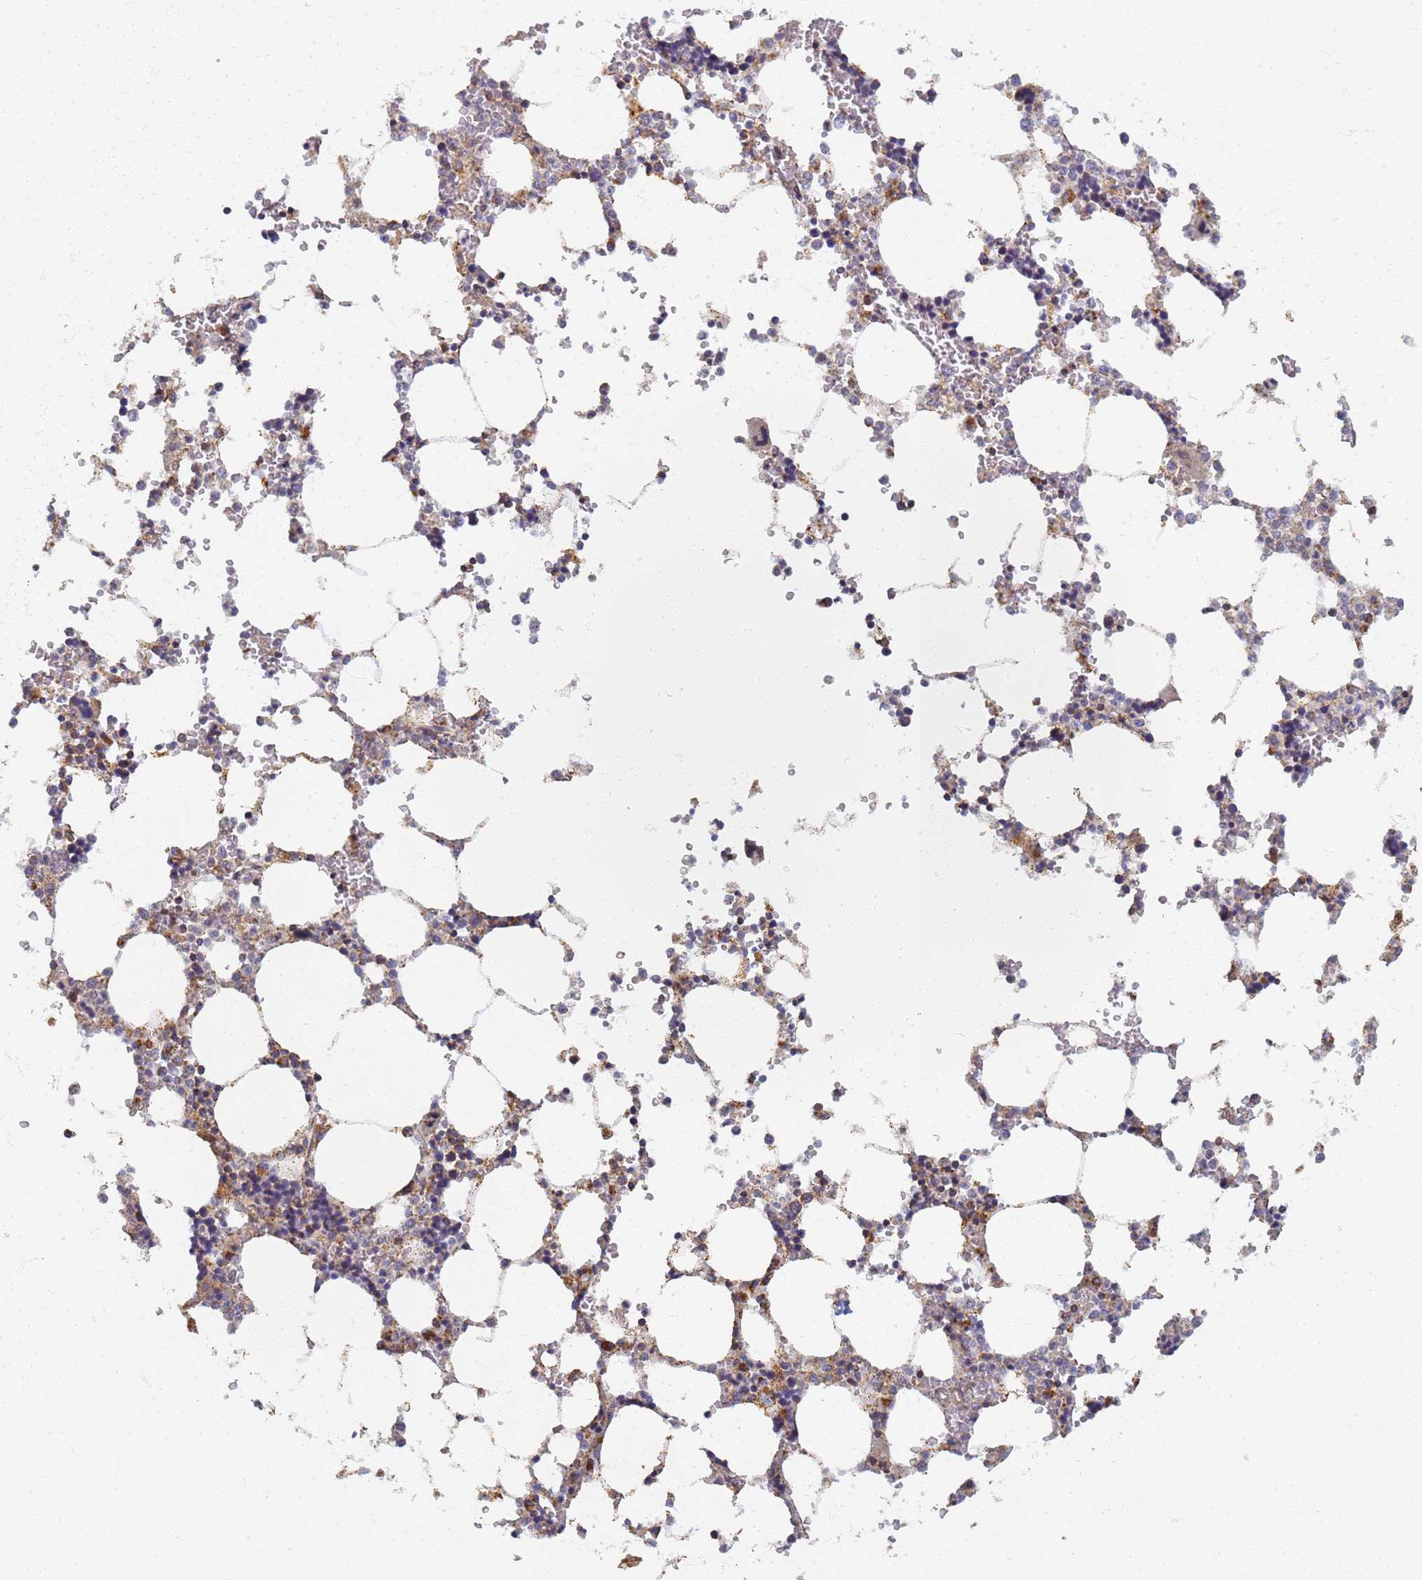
{"staining": {"intensity": "moderate", "quantity": "<25%", "location": "cytoplasmic/membranous,nuclear"}, "tissue": "bone marrow", "cell_type": "Hematopoietic cells", "image_type": "normal", "snomed": [{"axis": "morphology", "description": "Normal tissue, NOS"}, {"axis": "topography", "description": "Bone marrow"}], "caption": "High-power microscopy captured an immunohistochemistry micrograph of unremarkable bone marrow, revealing moderate cytoplasmic/membranous,nuclear expression in approximately <25% of hematopoietic cells. (DAB (3,3'-diaminobenzidine) IHC, brown staining for protein, blue staining for nuclei).", "gene": "UTP23", "patient": {"sex": "male", "age": 64}}